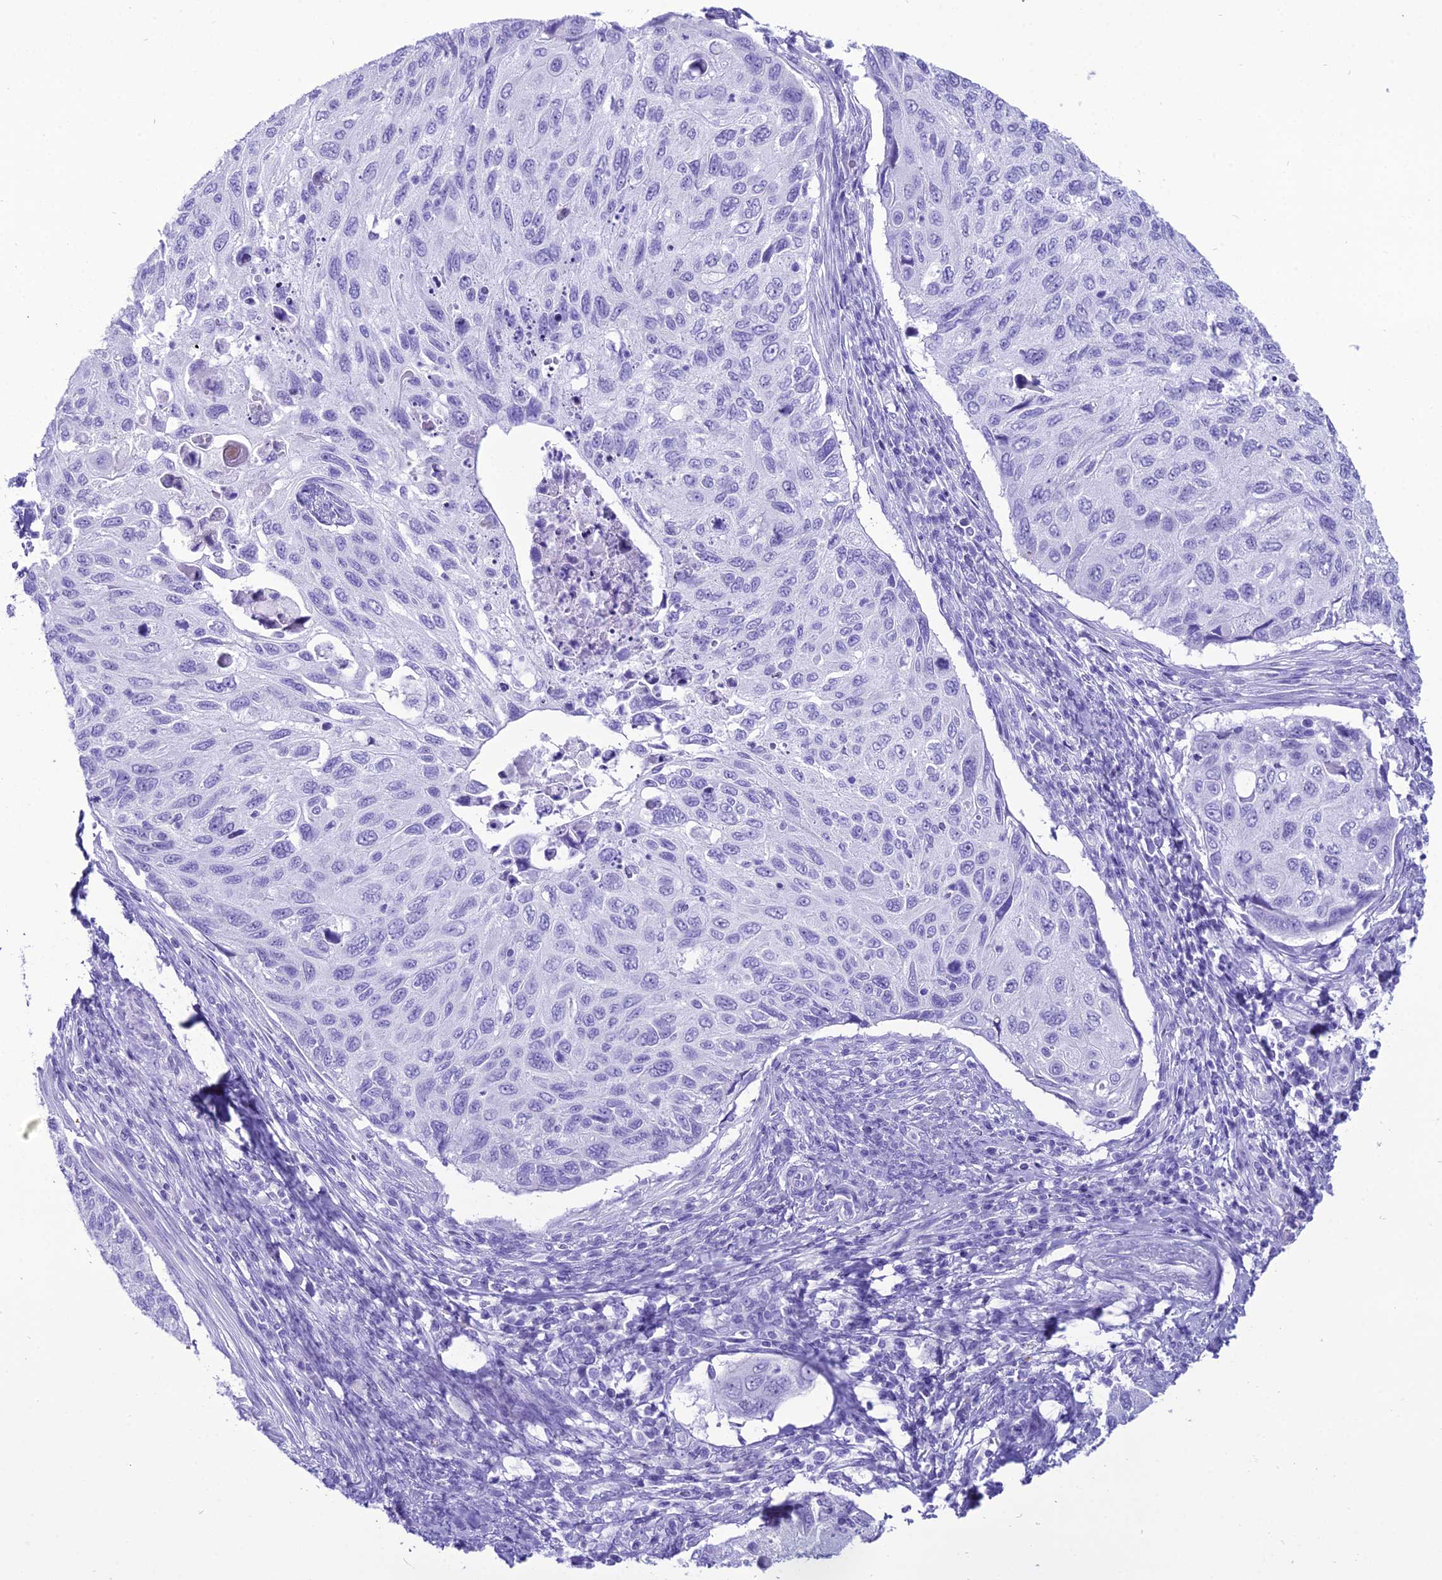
{"staining": {"intensity": "negative", "quantity": "none", "location": "none"}, "tissue": "cervical cancer", "cell_type": "Tumor cells", "image_type": "cancer", "snomed": [{"axis": "morphology", "description": "Squamous cell carcinoma, NOS"}, {"axis": "topography", "description": "Cervix"}], "caption": "High magnification brightfield microscopy of cervical cancer (squamous cell carcinoma) stained with DAB (brown) and counterstained with hematoxylin (blue): tumor cells show no significant staining.", "gene": "PNMA5", "patient": {"sex": "female", "age": 70}}